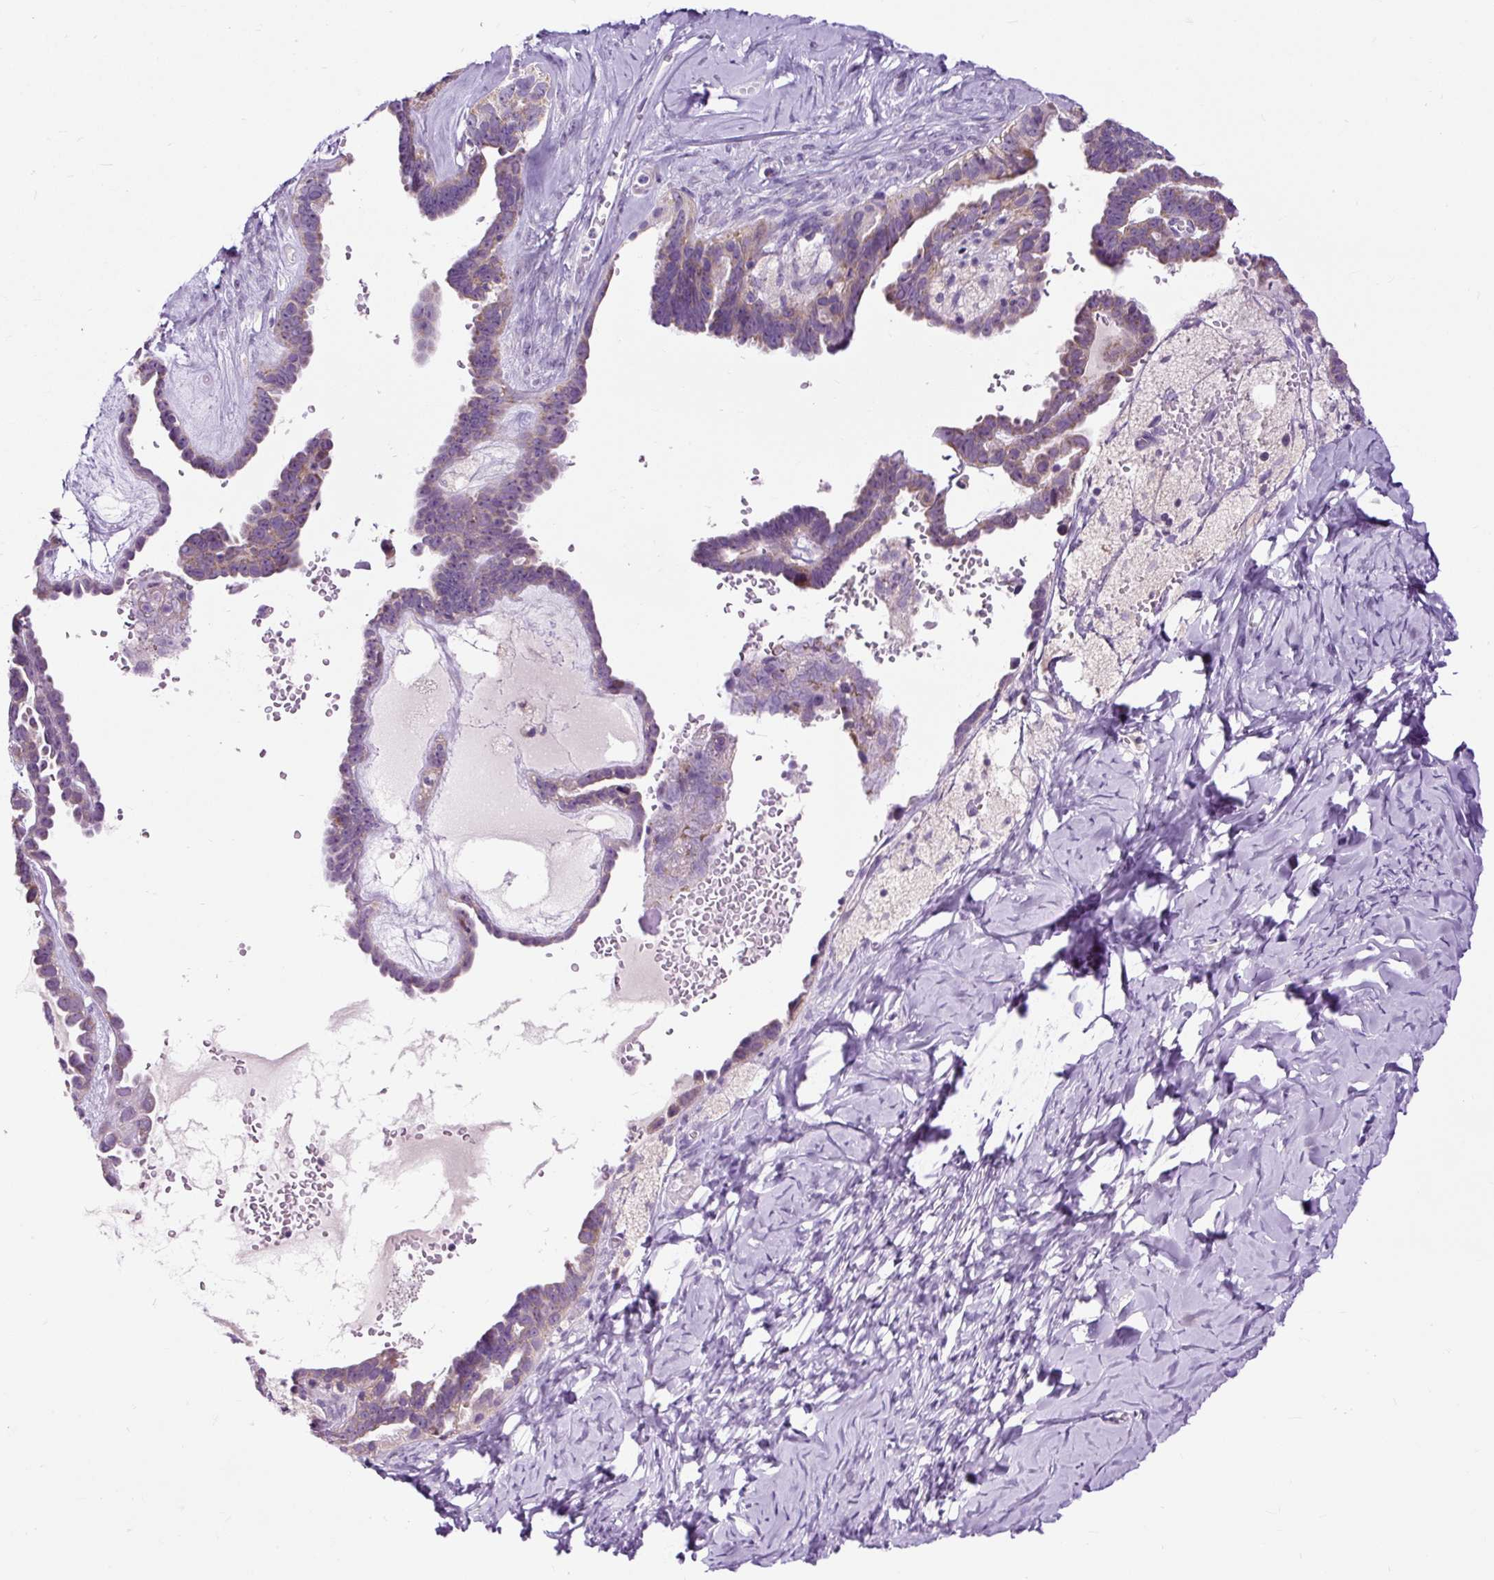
{"staining": {"intensity": "moderate", "quantity": "25%-75%", "location": "cytoplasmic/membranous"}, "tissue": "ovarian cancer", "cell_type": "Tumor cells", "image_type": "cancer", "snomed": [{"axis": "morphology", "description": "Cystadenocarcinoma, serous, NOS"}, {"axis": "topography", "description": "Ovary"}], "caption": "Immunohistochemistry of ovarian serous cystadenocarcinoma displays medium levels of moderate cytoplasmic/membranous staining in approximately 25%-75% of tumor cells.", "gene": "FMC1", "patient": {"sex": "female", "age": 69}}